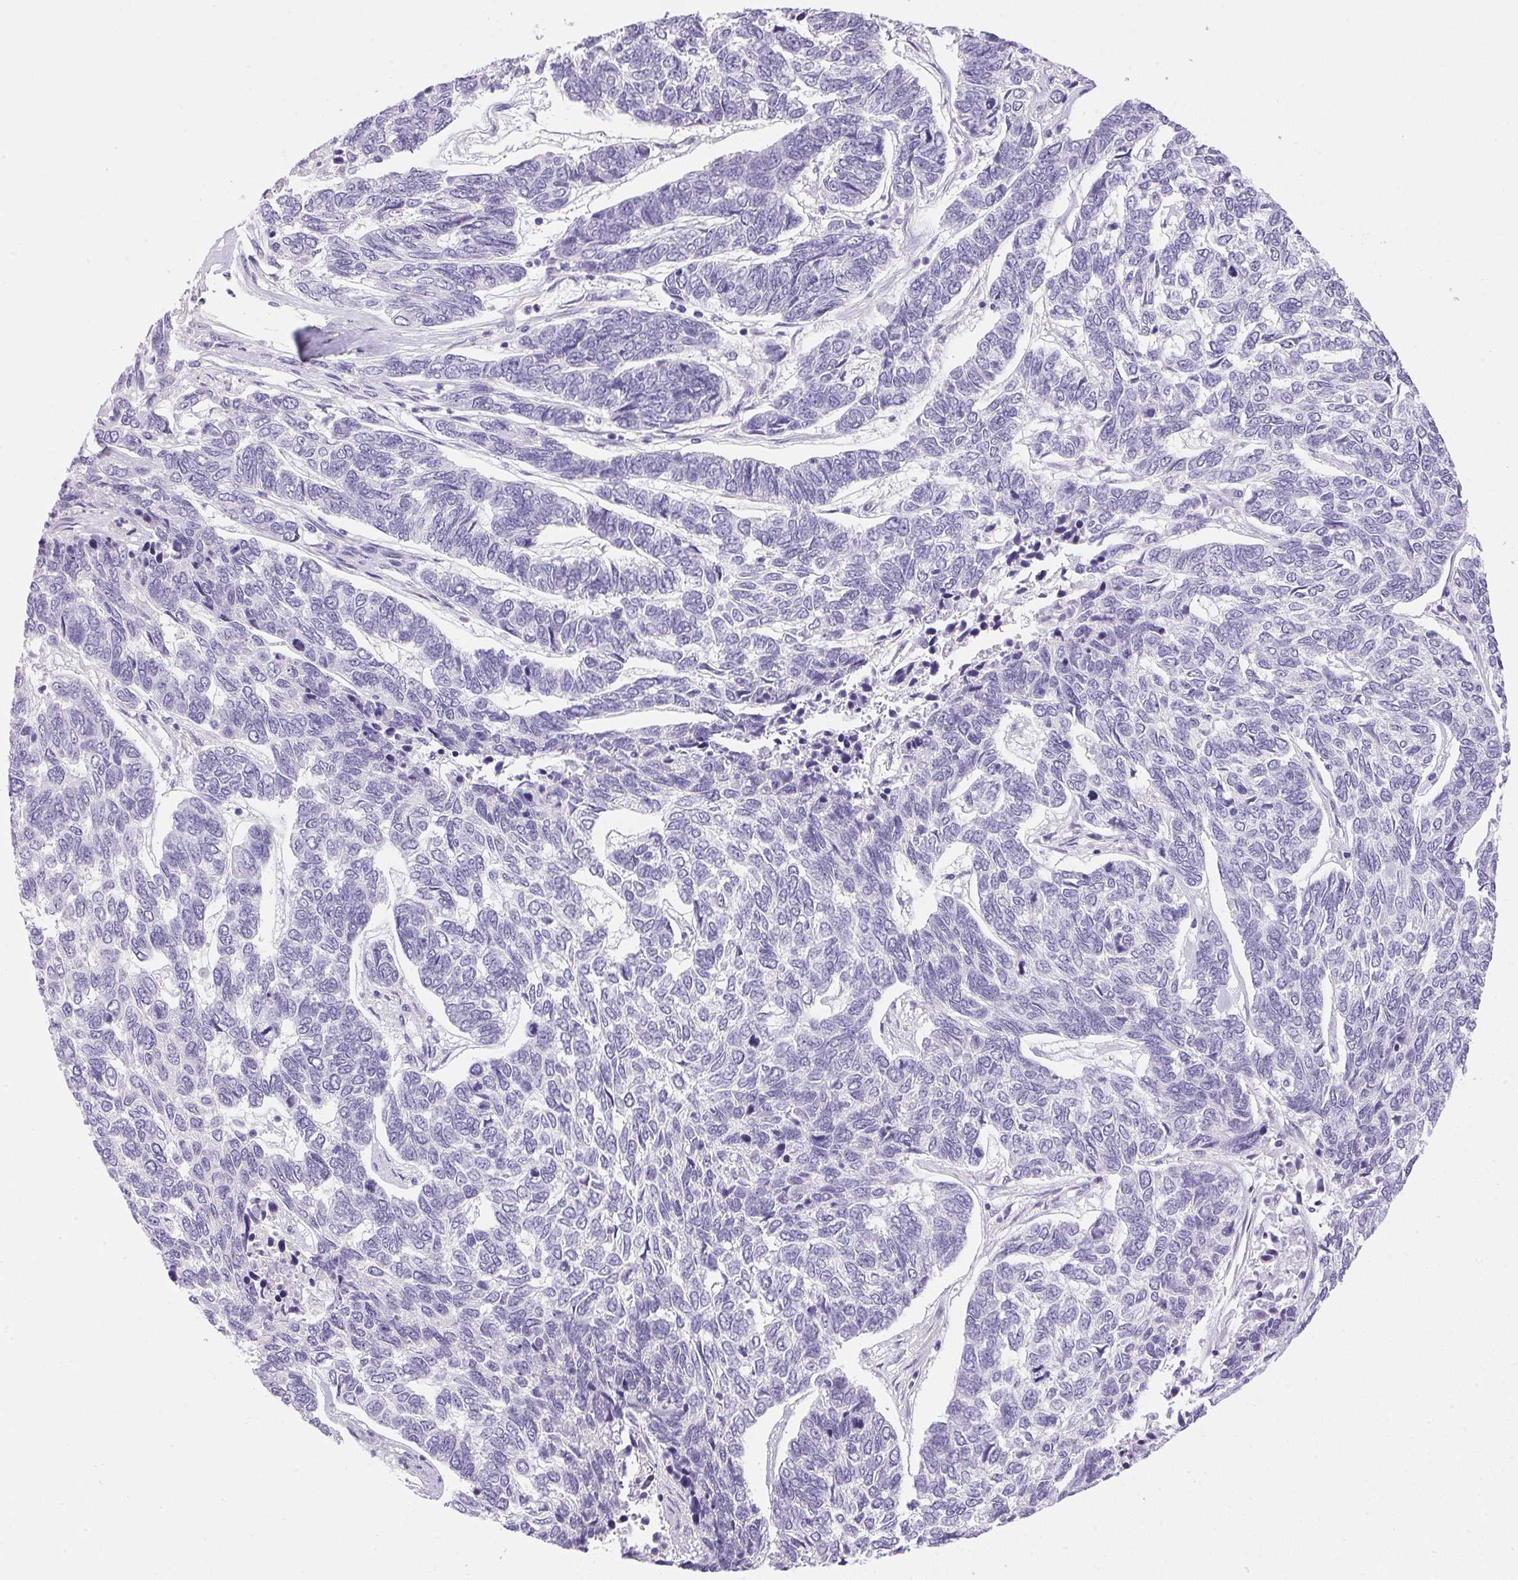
{"staining": {"intensity": "negative", "quantity": "none", "location": "none"}, "tissue": "skin cancer", "cell_type": "Tumor cells", "image_type": "cancer", "snomed": [{"axis": "morphology", "description": "Basal cell carcinoma"}, {"axis": "topography", "description": "Skin"}], "caption": "IHC histopathology image of neoplastic tissue: human basal cell carcinoma (skin) stained with DAB (3,3'-diaminobenzidine) exhibits no significant protein expression in tumor cells.", "gene": "ATP6V0A4", "patient": {"sex": "female", "age": 65}}